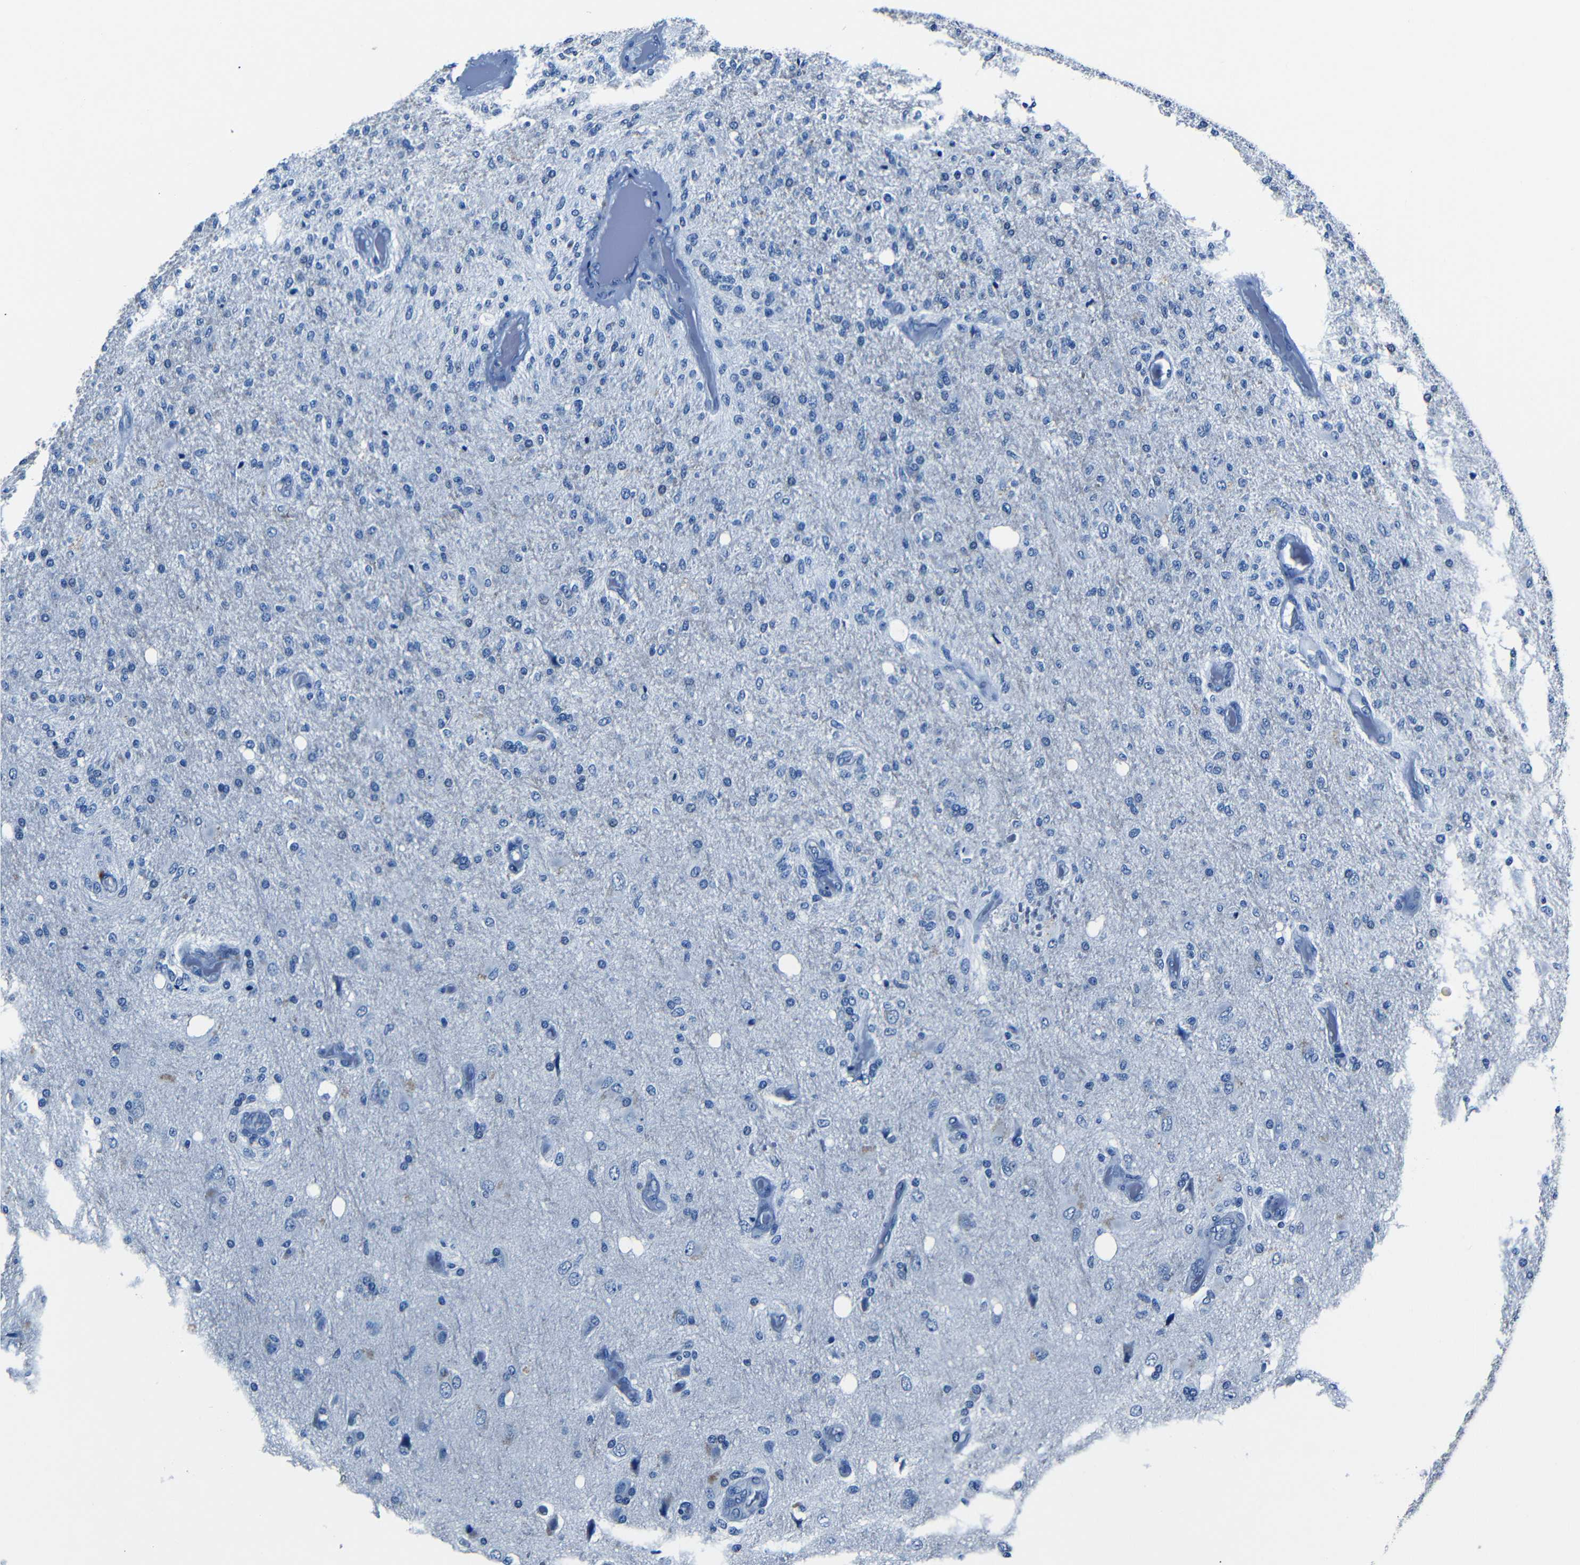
{"staining": {"intensity": "negative", "quantity": "none", "location": "none"}, "tissue": "glioma", "cell_type": "Tumor cells", "image_type": "cancer", "snomed": [{"axis": "morphology", "description": "Normal tissue, NOS"}, {"axis": "morphology", "description": "Glioma, malignant, High grade"}, {"axis": "topography", "description": "Cerebral cortex"}], "caption": "A histopathology image of glioma stained for a protein reveals no brown staining in tumor cells.", "gene": "NCMAP", "patient": {"sex": "male", "age": 77}}